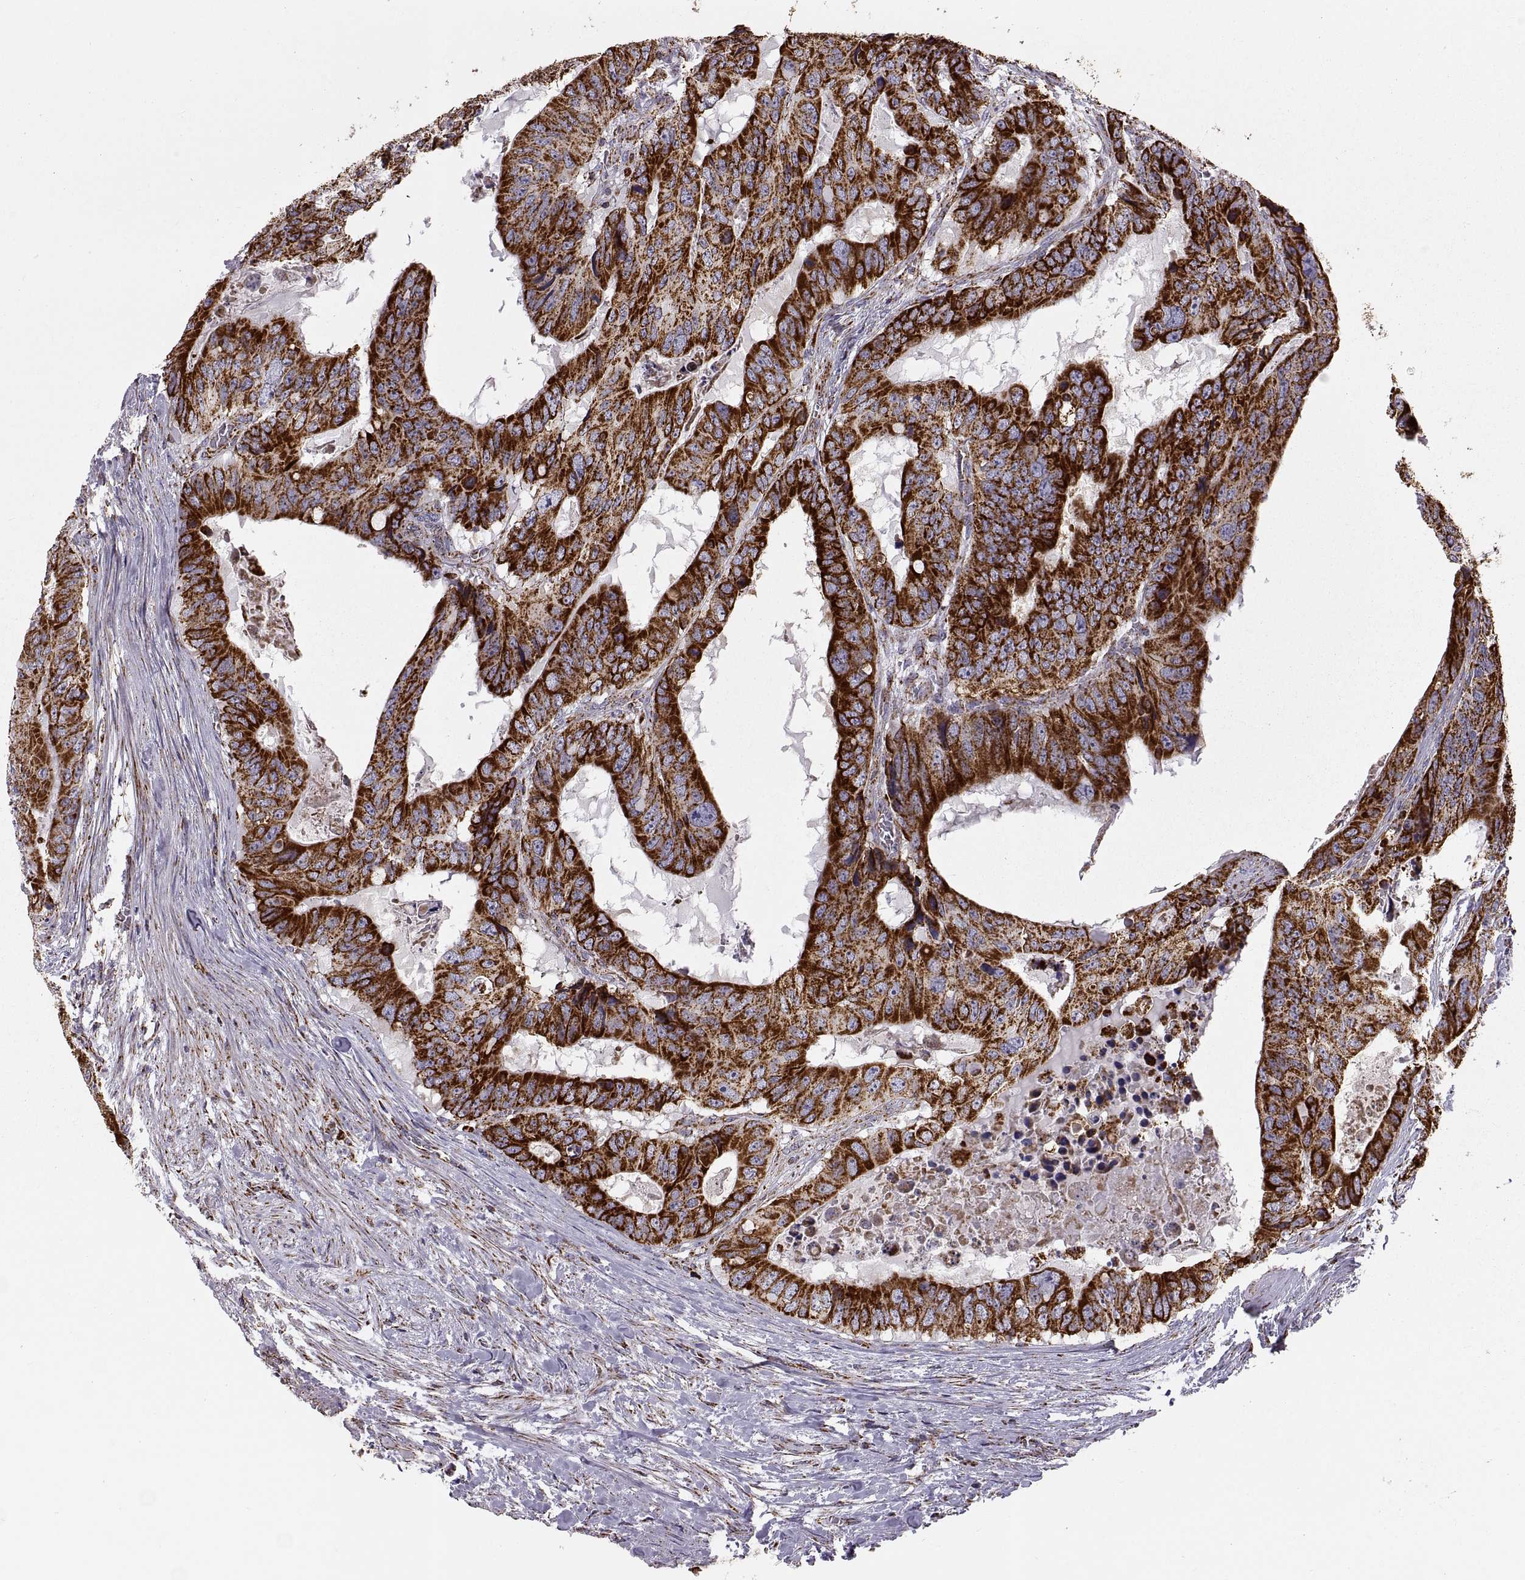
{"staining": {"intensity": "strong", "quantity": ">75%", "location": "cytoplasmic/membranous"}, "tissue": "colorectal cancer", "cell_type": "Tumor cells", "image_type": "cancer", "snomed": [{"axis": "morphology", "description": "Adenocarcinoma, NOS"}, {"axis": "topography", "description": "Colon"}], "caption": "Immunohistochemistry (IHC) (DAB) staining of colorectal cancer (adenocarcinoma) exhibits strong cytoplasmic/membranous protein staining in about >75% of tumor cells. The protein is stained brown, and the nuclei are stained in blue (DAB (3,3'-diaminobenzidine) IHC with brightfield microscopy, high magnification).", "gene": "ARSD", "patient": {"sex": "male", "age": 79}}